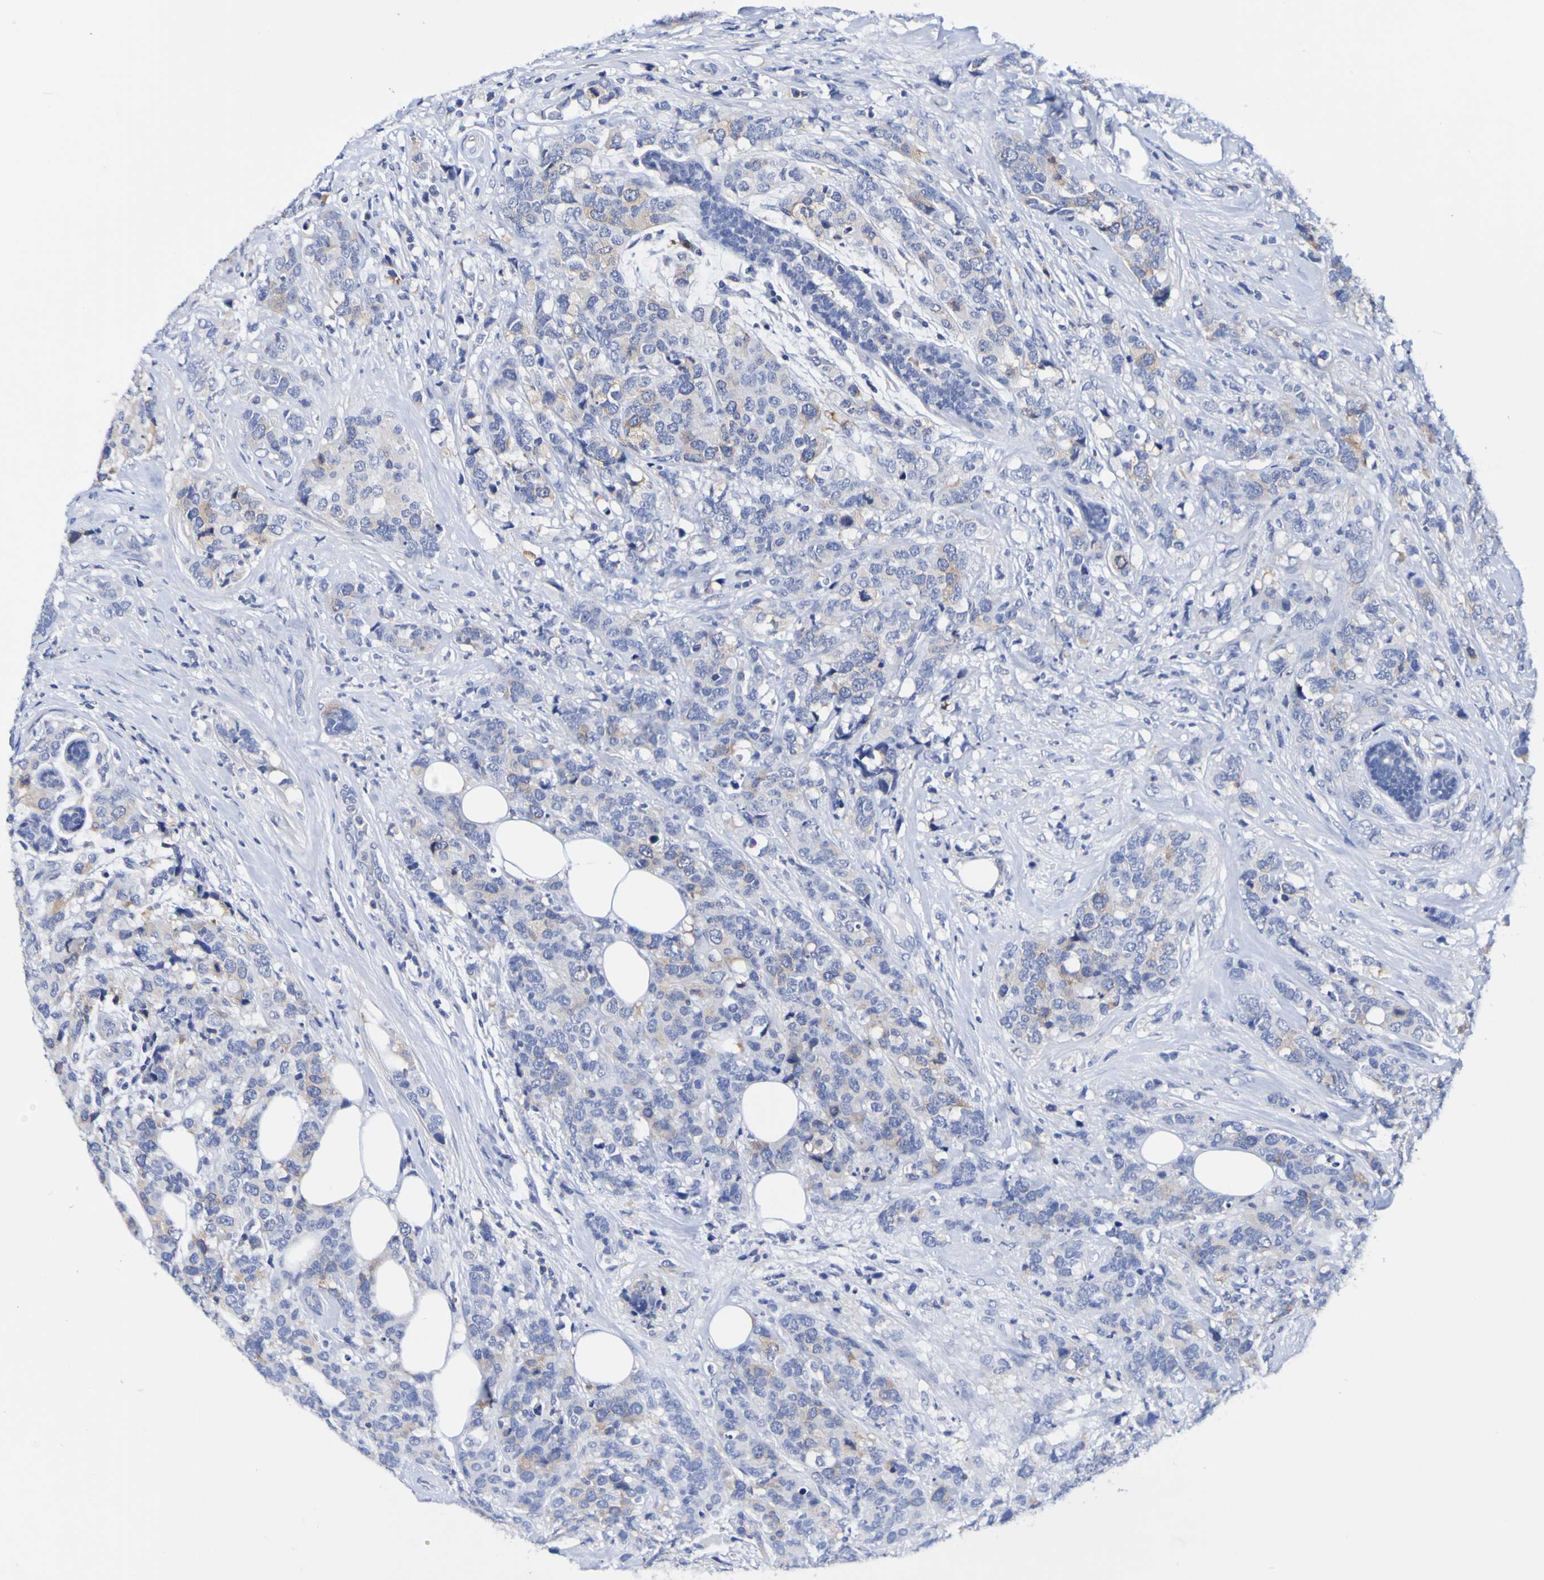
{"staining": {"intensity": "weak", "quantity": "<25%", "location": "cytoplasmic/membranous"}, "tissue": "breast cancer", "cell_type": "Tumor cells", "image_type": "cancer", "snomed": [{"axis": "morphology", "description": "Lobular carcinoma"}, {"axis": "topography", "description": "Breast"}], "caption": "Immunohistochemistry (IHC) micrograph of neoplastic tissue: breast cancer stained with DAB displays no significant protein expression in tumor cells.", "gene": "ACVR1C", "patient": {"sex": "female", "age": 59}}